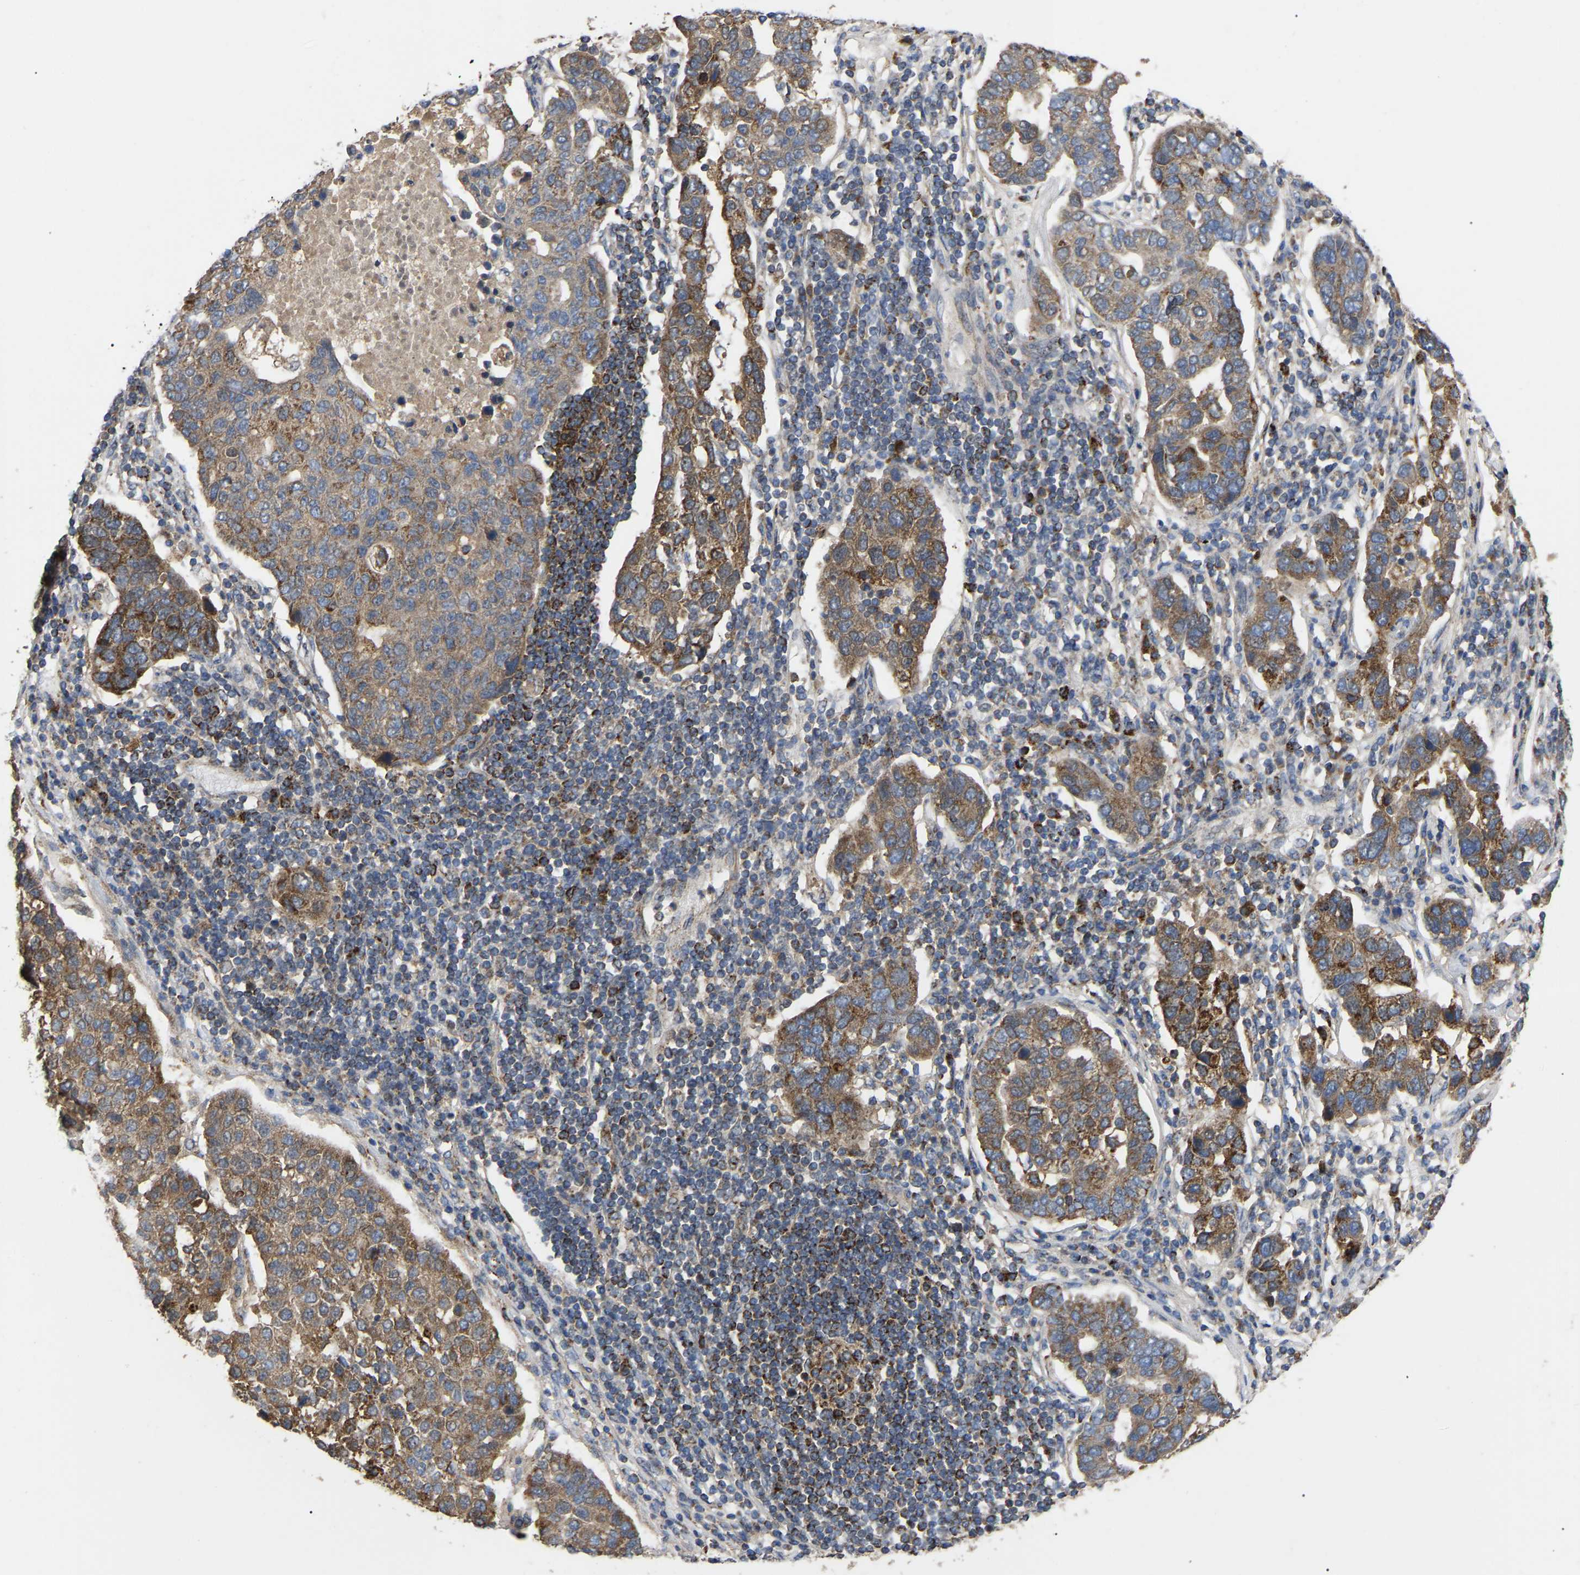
{"staining": {"intensity": "moderate", "quantity": ">75%", "location": "cytoplasmic/membranous"}, "tissue": "pancreatic cancer", "cell_type": "Tumor cells", "image_type": "cancer", "snomed": [{"axis": "morphology", "description": "Adenocarcinoma, NOS"}, {"axis": "topography", "description": "Pancreas"}], "caption": "The histopathology image displays staining of adenocarcinoma (pancreatic), revealing moderate cytoplasmic/membranous protein positivity (brown color) within tumor cells. Nuclei are stained in blue.", "gene": "GCC1", "patient": {"sex": "female", "age": 61}}